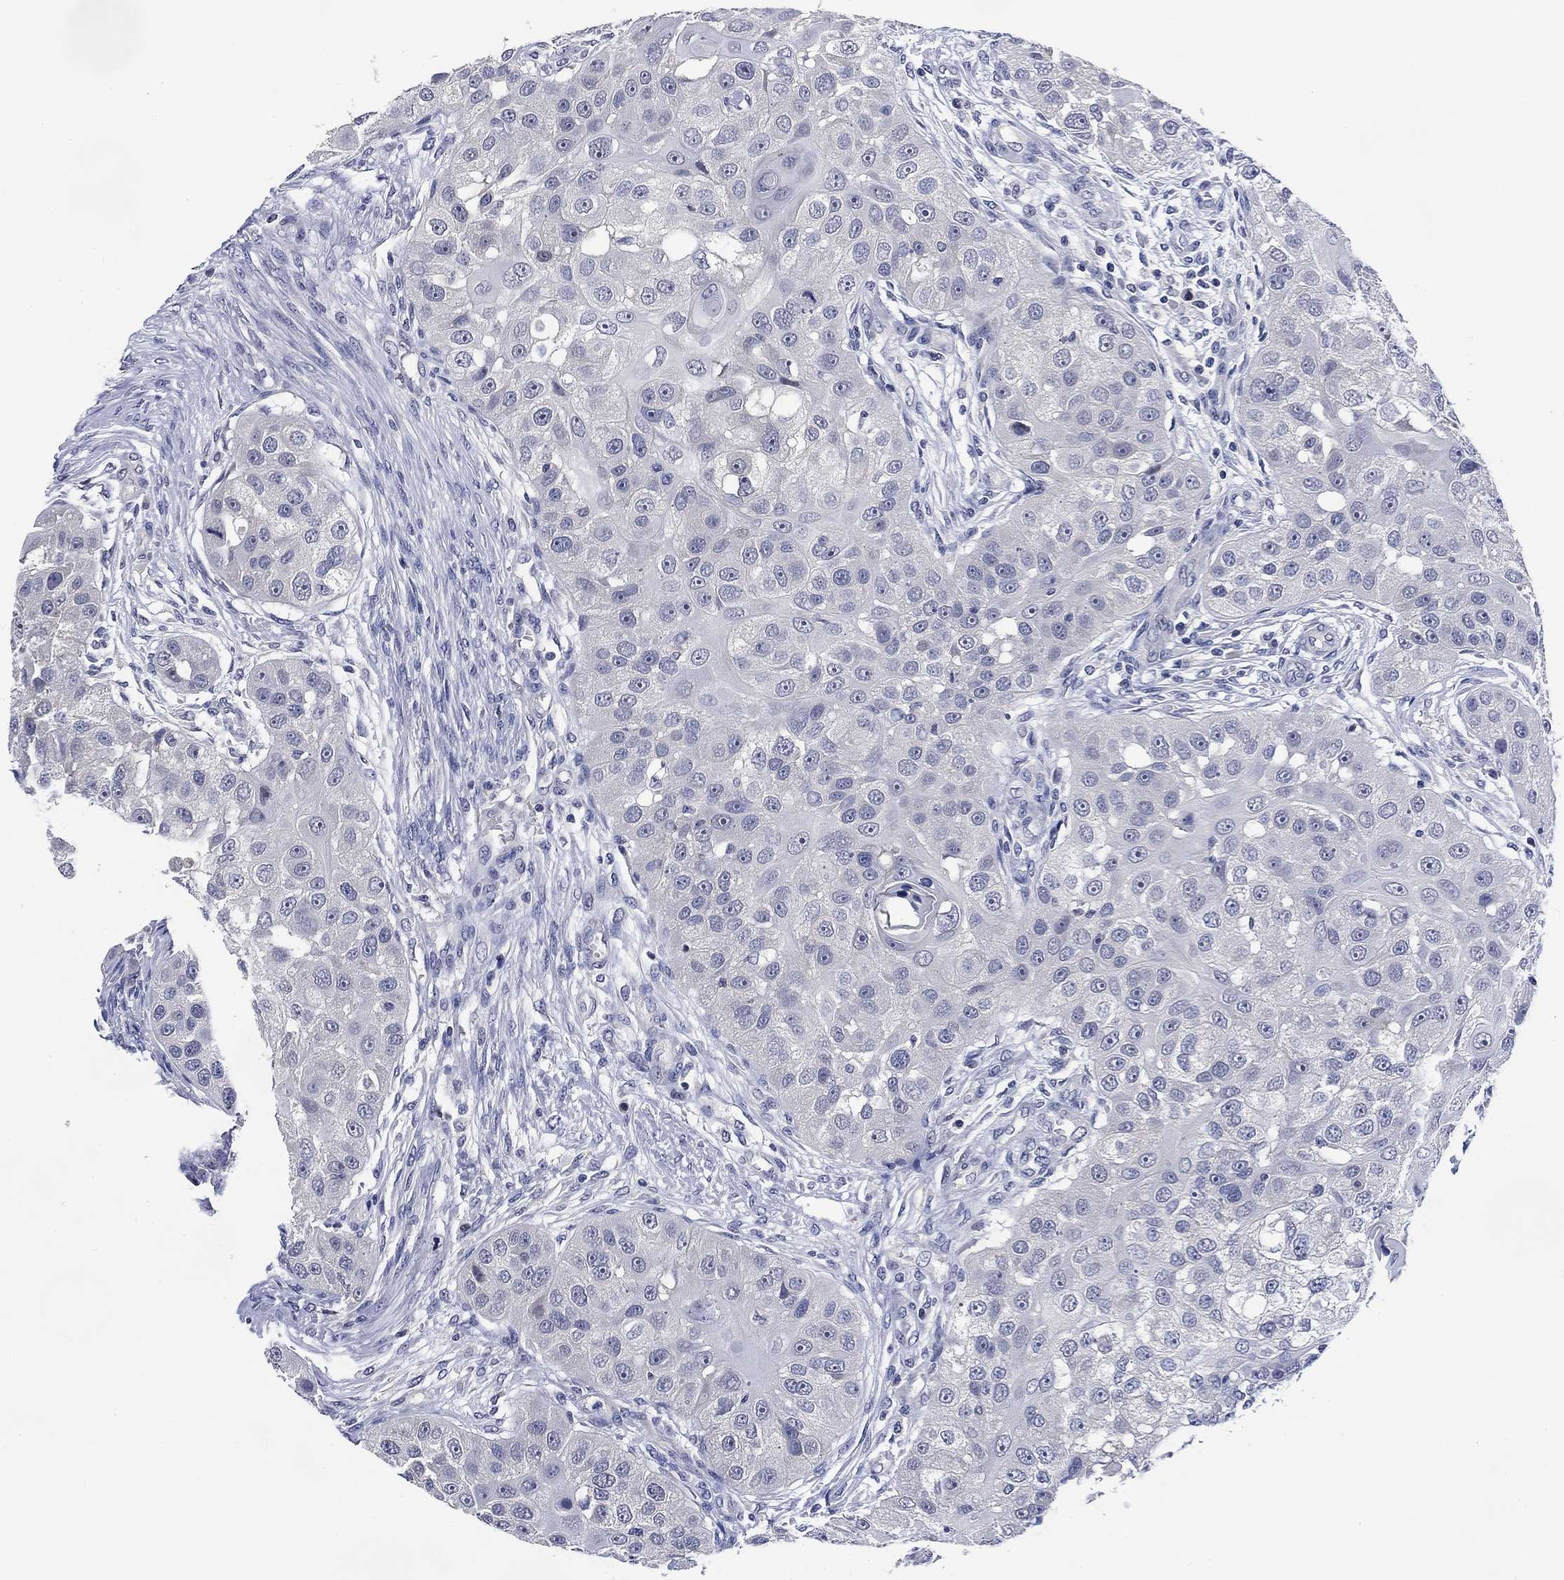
{"staining": {"intensity": "negative", "quantity": "none", "location": "none"}, "tissue": "head and neck cancer", "cell_type": "Tumor cells", "image_type": "cancer", "snomed": [{"axis": "morphology", "description": "Normal tissue, NOS"}, {"axis": "morphology", "description": "Squamous cell carcinoma, NOS"}, {"axis": "topography", "description": "Skeletal muscle"}, {"axis": "topography", "description": "Head-Neck"}], "caption": "Immunohistochemical staining of squamous cell carcinoma (head and neck) demonstrates no significant staining in tumor cells.", "gene": "DAZL", "patient": {"sex": "male", "age": 51}}